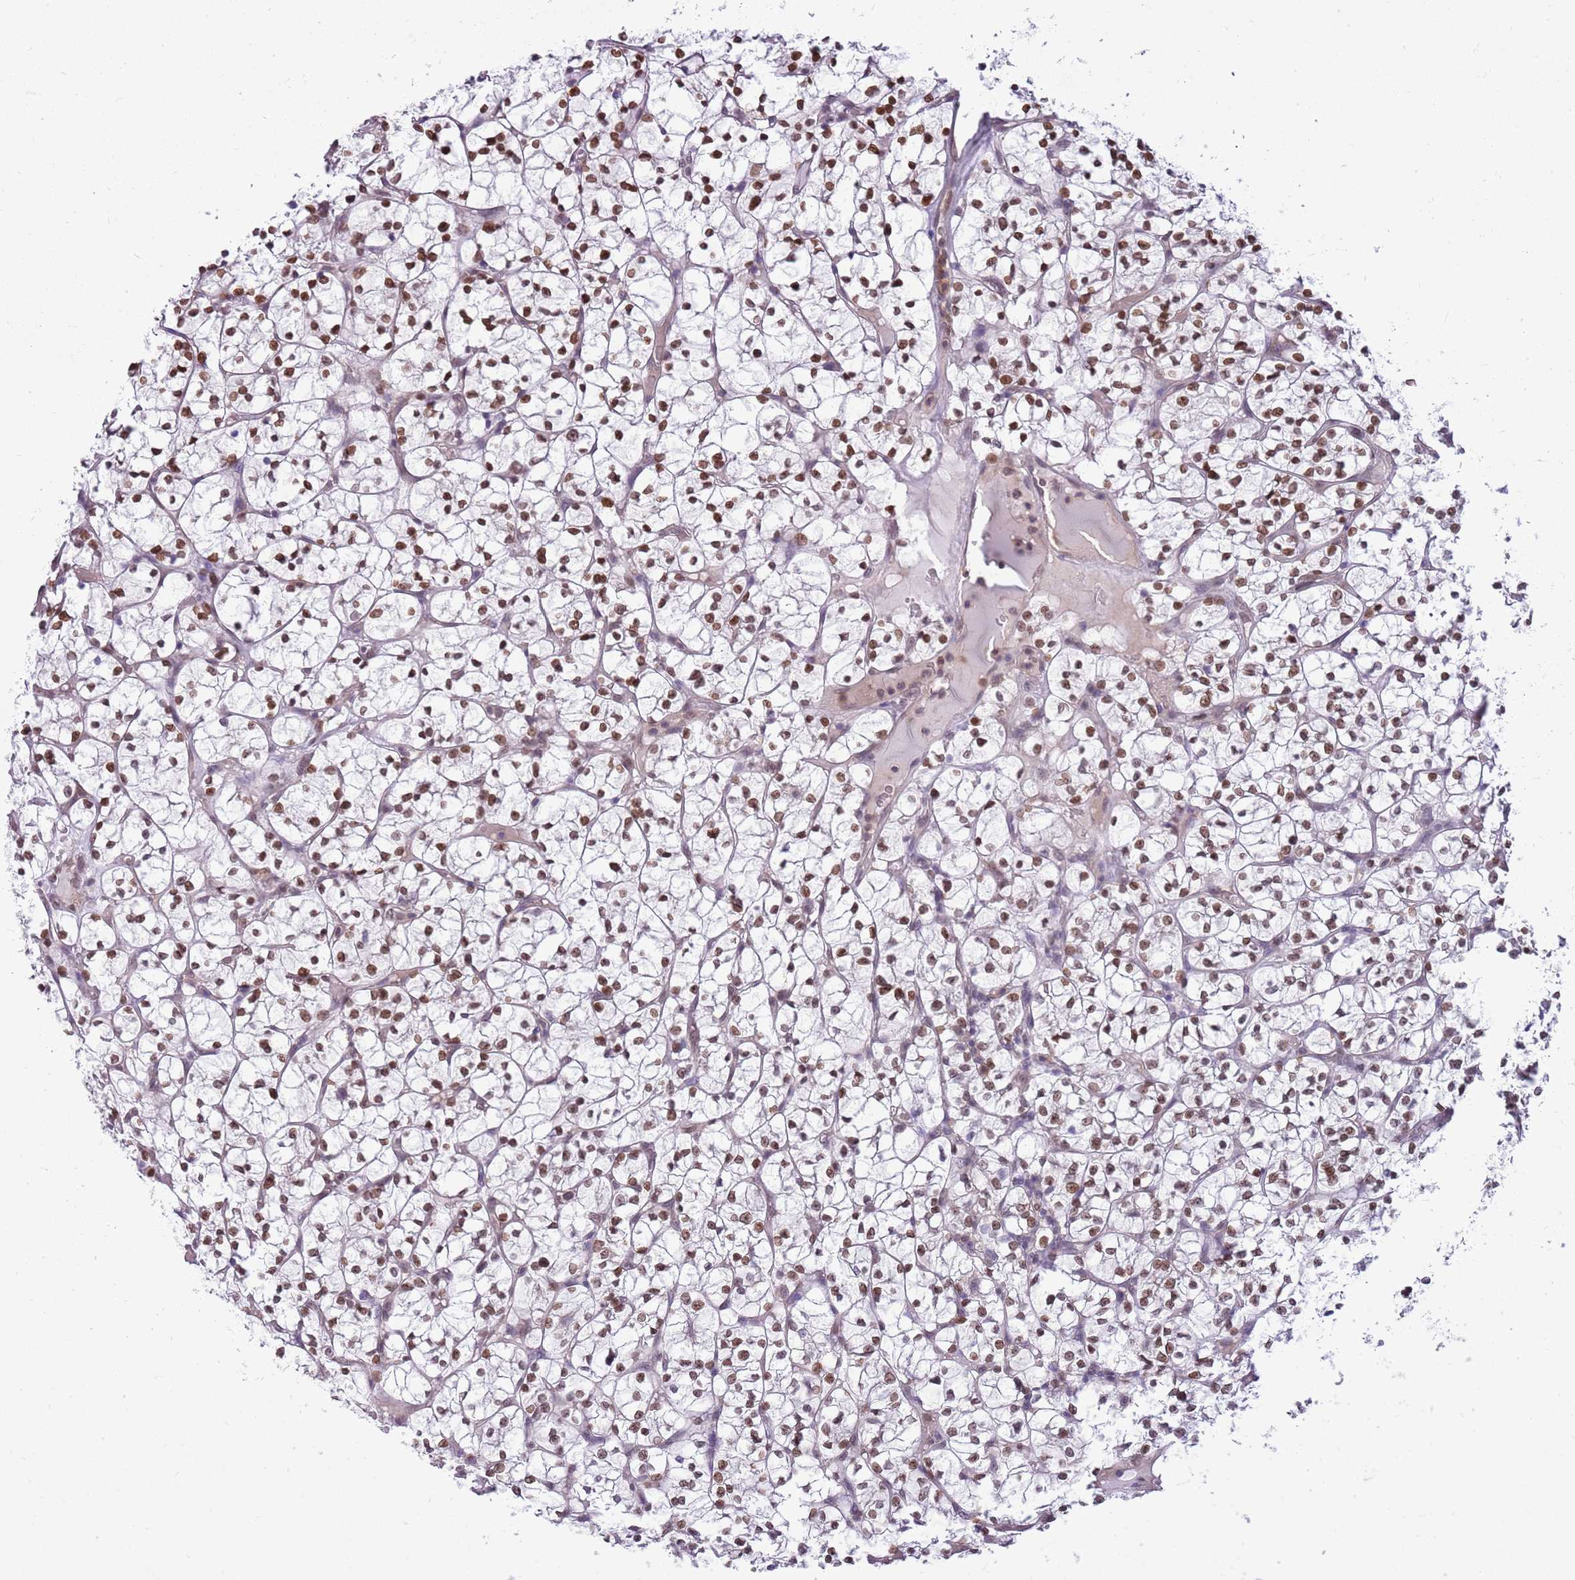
{"staining": {"intensity": "moderate", "quantity": ">75%", "location": "nuclear"}, "tissue": "renal cancer", "cell_type": "Tumor cells", "image_type": "cancer", "snomed": [{"axis": "morphology", "description": "Adenocarcinoma, NOS"}, {"axis": "topography", "description": "Kidney"}], "caption": "Renal cancer stained for a protein (brown) demonstrates moderate nuclear positive staining in about >75% of tumor cells.", "gene": "DHX32", "patient": {"sex": "female", "age": 64}}